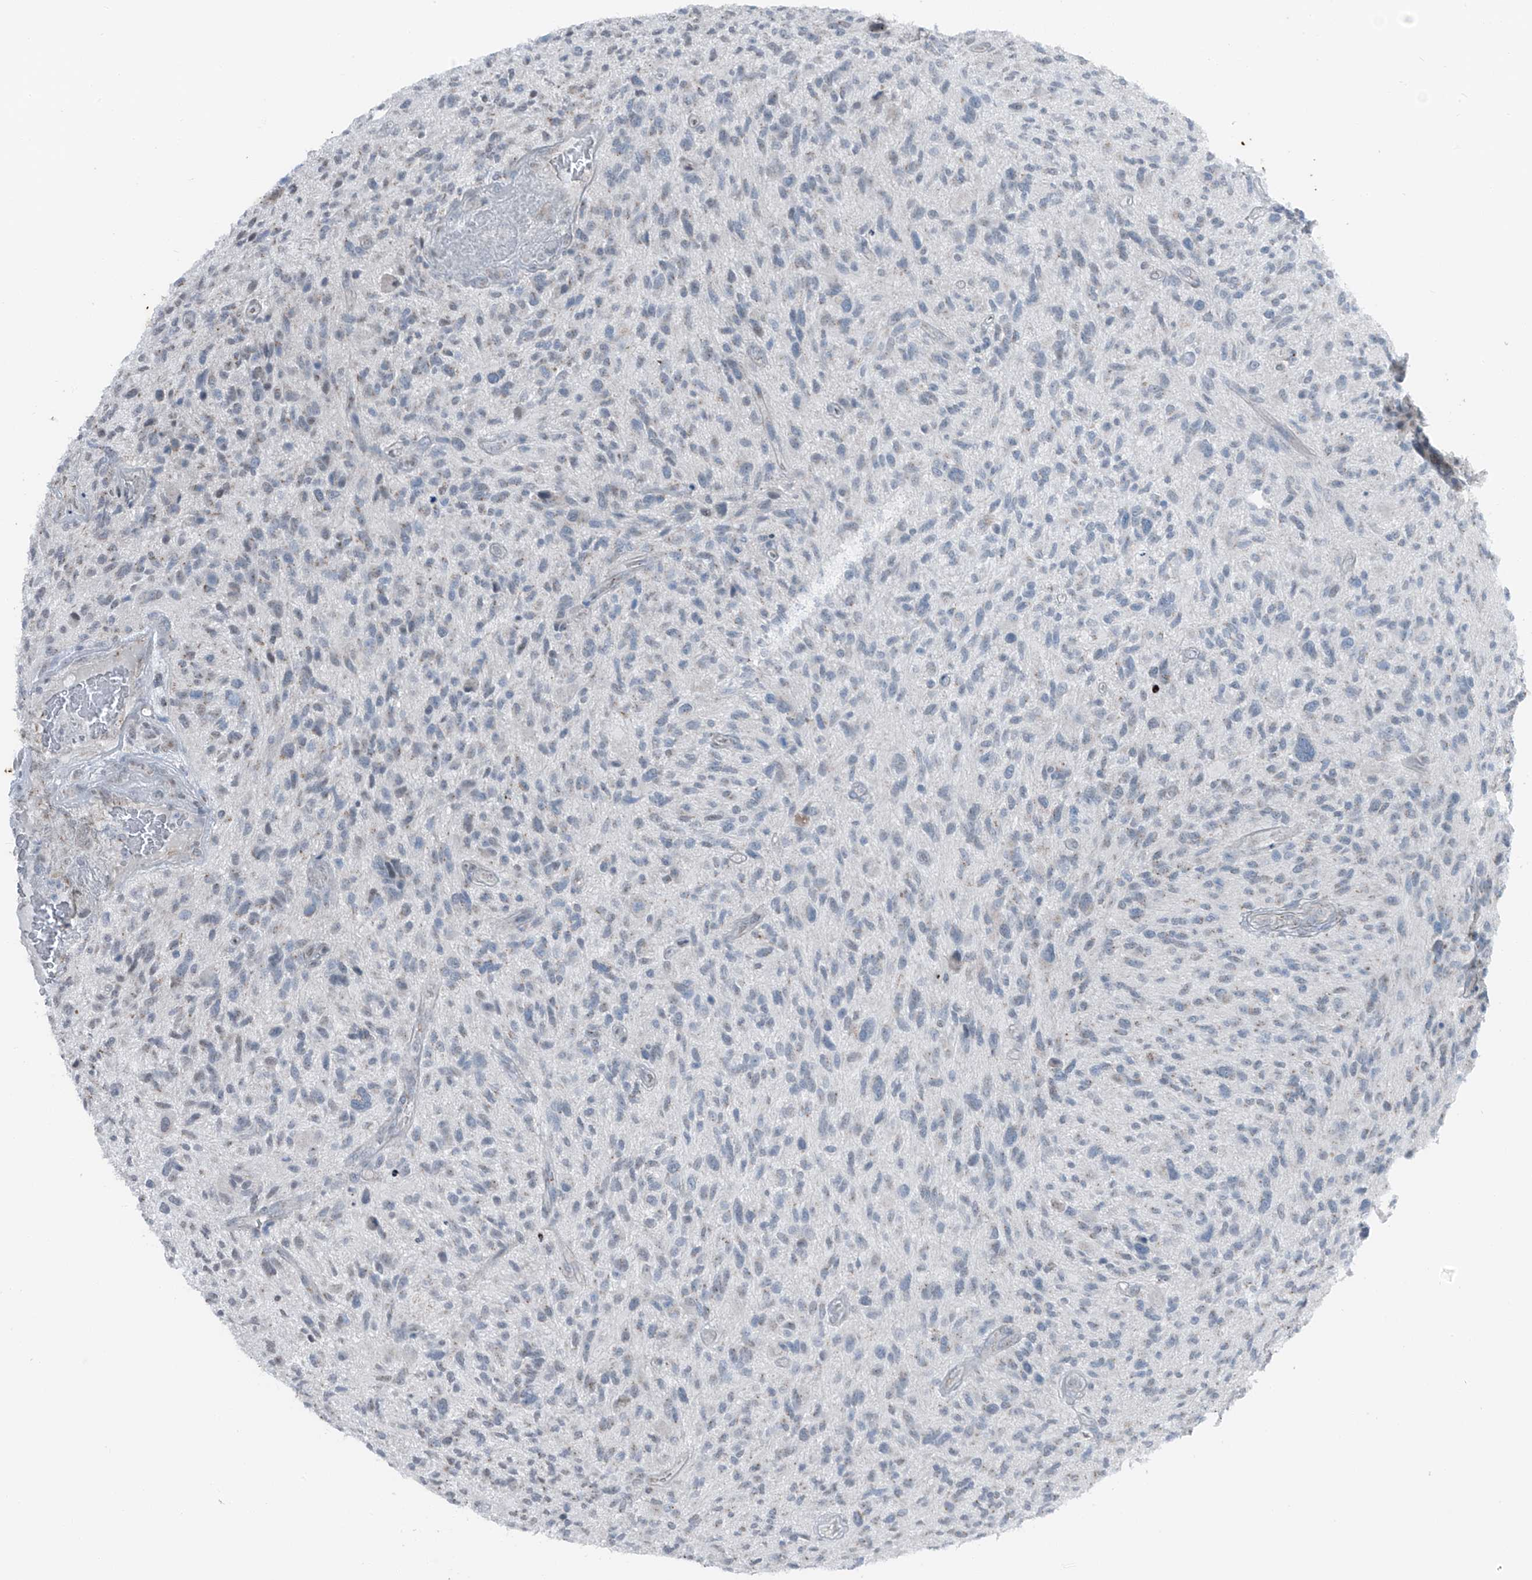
{"staining": {"intensity": "negative", "quantity": "none", "location": "none"}, "tissue": "glioma", "cell_type": "Tumor cells", "image_type": "cancer", "snomed": [{"axis": "morphology", "description": "Glioma, malignant, High grade"}, {"axis": "topography", "description": "Brain"}], "caption": "Malignant high-grade glioma was stained to show a protein in brown. There is no significant staining in tumor cells.", "gene": "DYRK1B", "patient": {"sex": "male", "age": 47}}